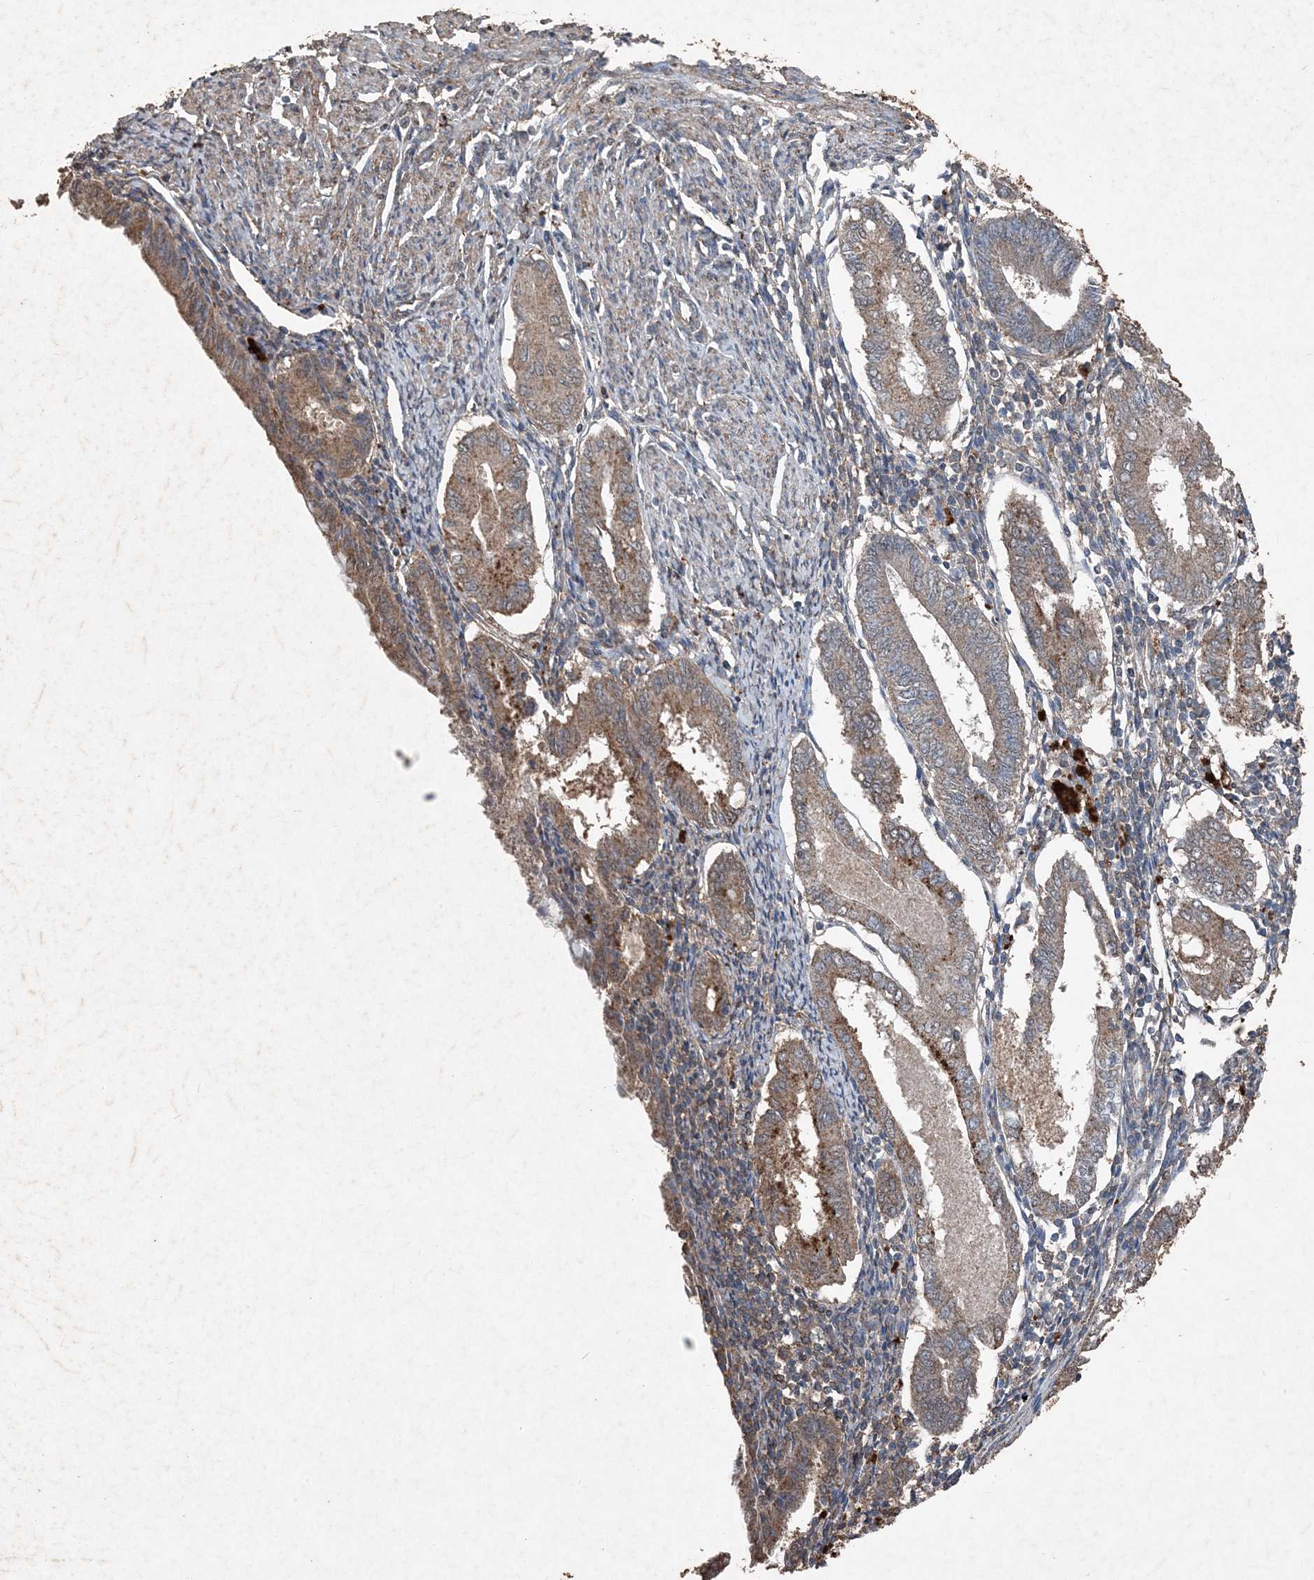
{"staining": {"intensity": "moderate", "quantity": ">75%", "location": "cytoplasmic/membranous"}, "tissue": "endometrial cancer", "cell_type": "Tumor cells", "image_type": "cancer", "snomed": [{"axis": "morphology", "description": "Adenocarcinoma, NOS"}, {"axis": "topography", "description": "Endometrium"}], "caption": "Protein staining displays moderate cytoplasmic/membranous positivity in approximately >75% of tumor cells in endometrial cancer (adenocarcinoma).", "gene": "FCN3", "patient": {"sex": "female", "age": 86}}